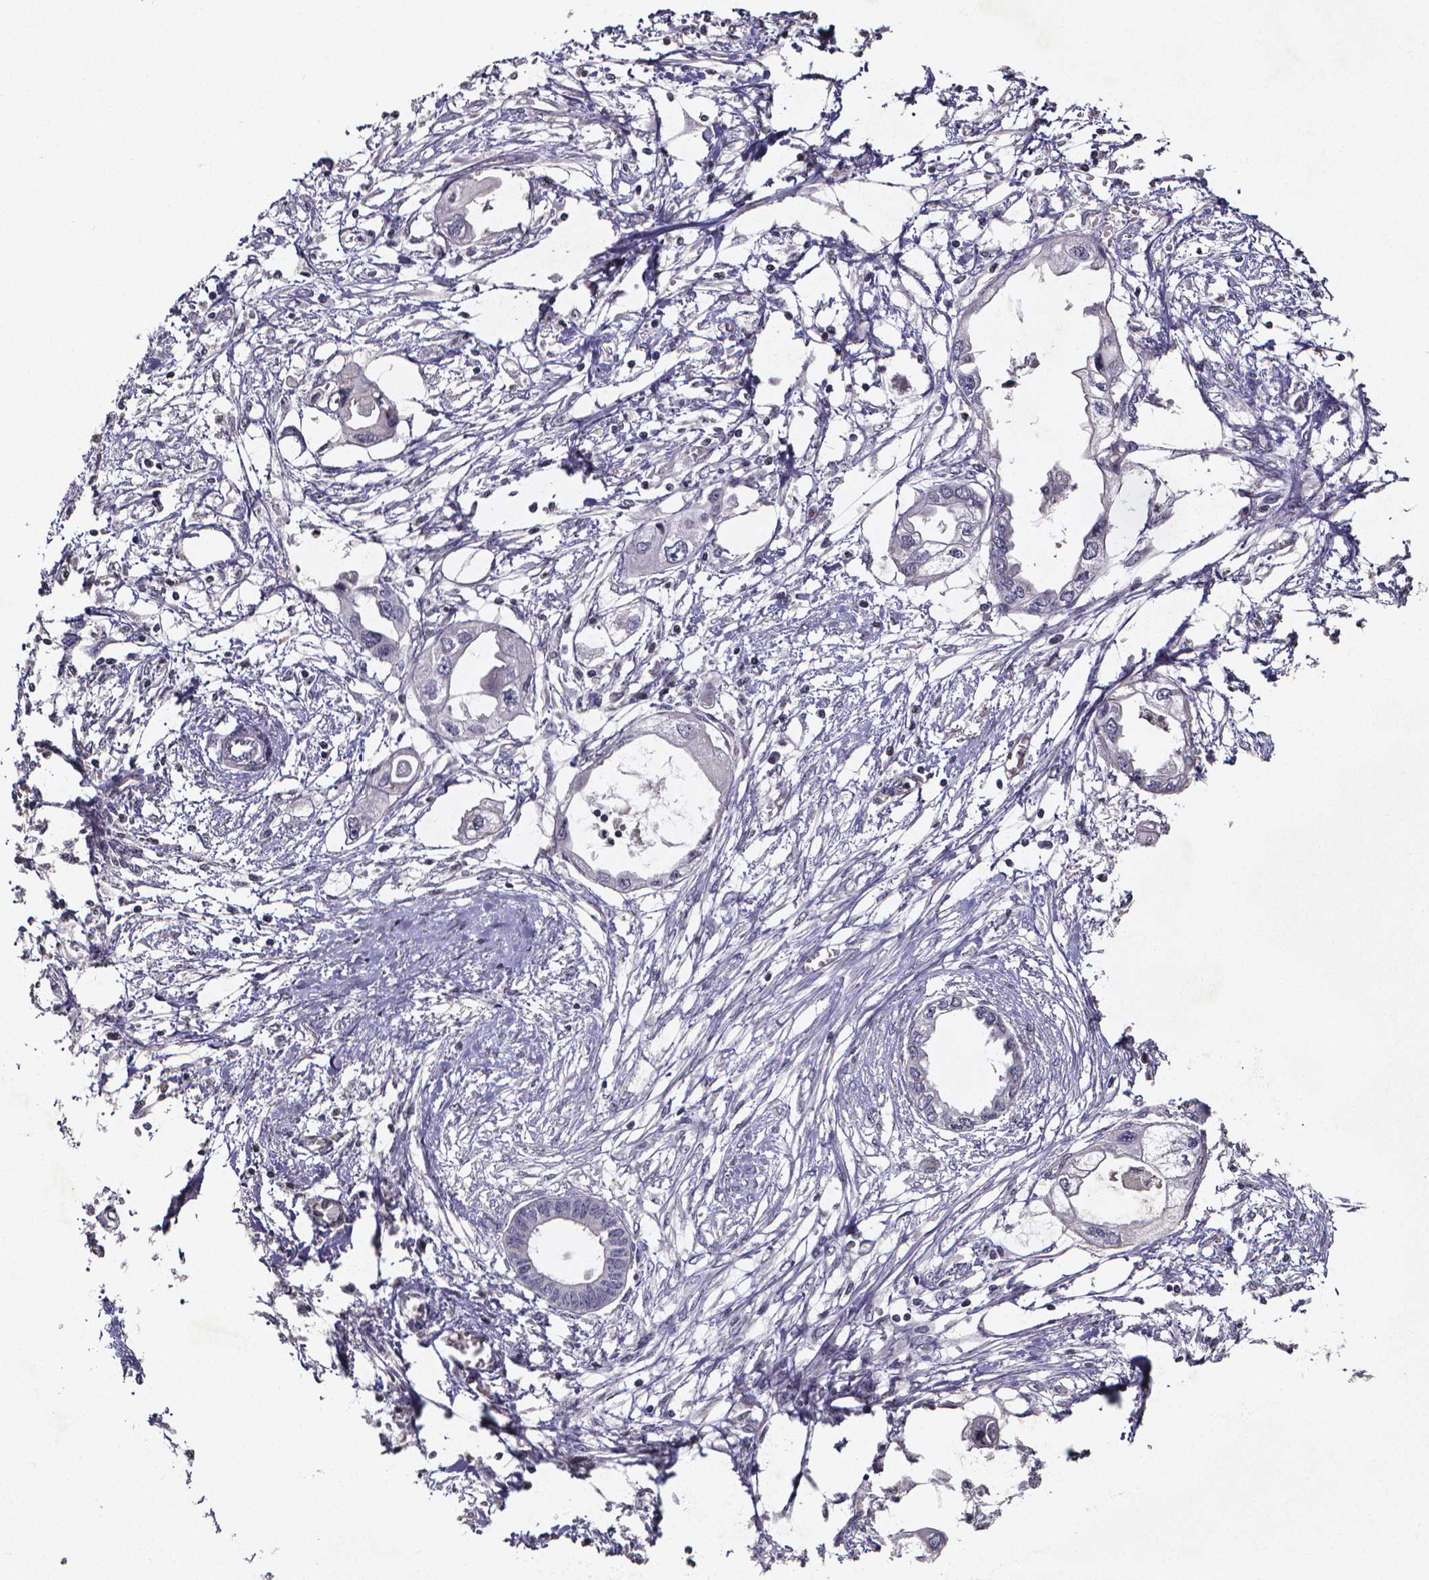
{"staining": {"intensity": "negative", "quantity": "none", "location": "none"}, "tissue": "endometrial cancer", "cell_type": "Tumor cells", "image_type": "cancer", "snomed": [{"axis": "morphology", "description": "Adenocarcinoma, NOS"}, {"axis": "morphology", "description": "Adenocarcinoma, metastatic, NOS"}, {"axis": "topography", "description": "Adipose tissue"}, {"axis": "topography", "description": "Endometrium"}], "caption": "Human endometrial cancer stained for a protein using immunohistochemistry (IHC) exhibits no staining in tumor cells.", "gene": "TP73", "patient": {"sex": "female", "age": 67}}